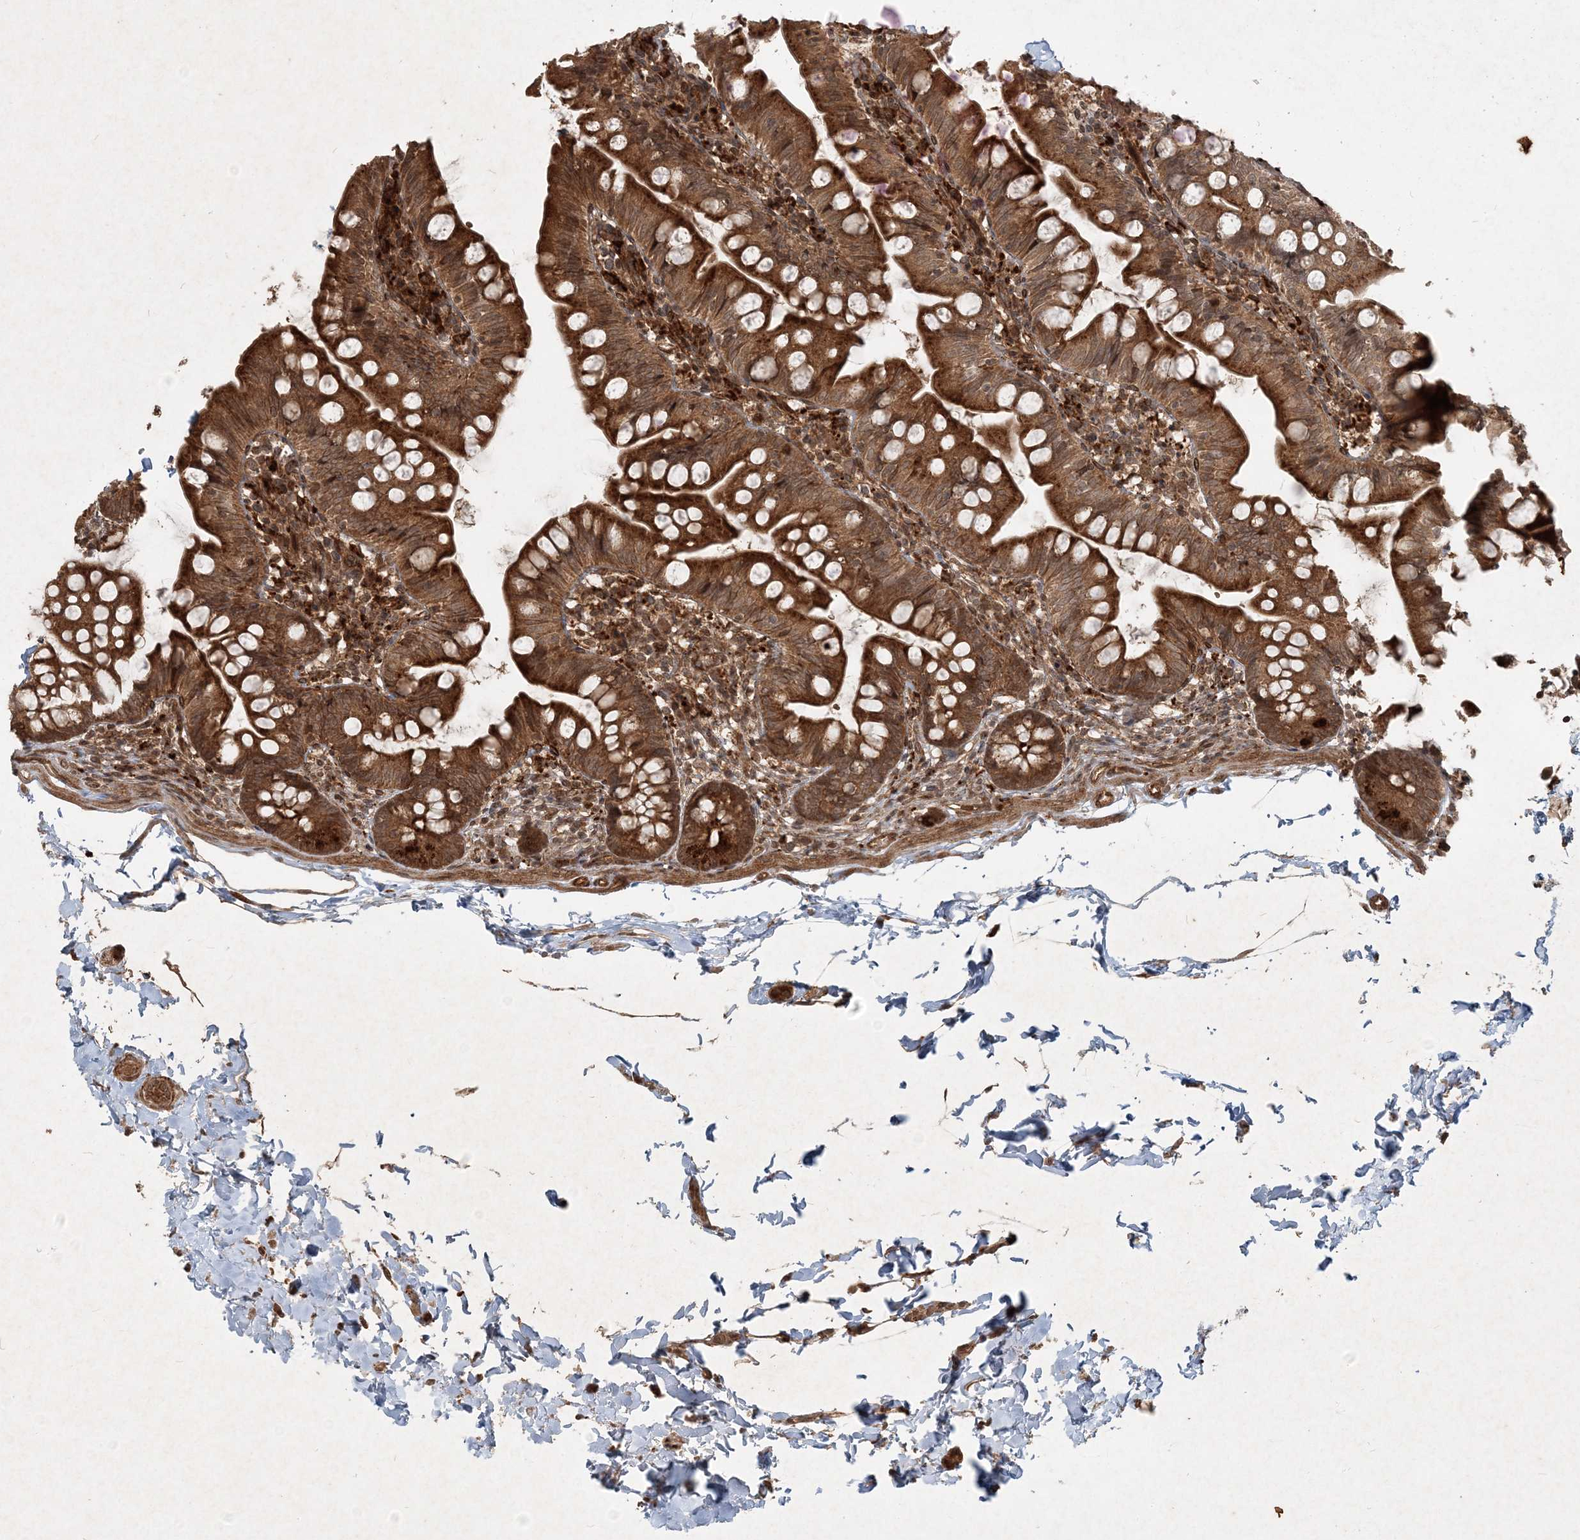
{"staining": {"intensity": "strong", "quantity": ">75%", "location": "cytoplasmic/membranous"}, "tissue": "small intestine", "cell_type": "Glandular cells", "image_type": "normal", "snomed": [{"axis": "morphology", "description": "Normal tissue, NOS"}, {"axis": "topography", "description": "Small intestine"}], "caption": "A brown stain labels strong cytoplasmic/membranous positivity of a protein in glandular cells of unremarkable small intestine. Nuclei are stained in blue.", "gene": "NARS1", "patient": {"sex": "male", "age": 7}}